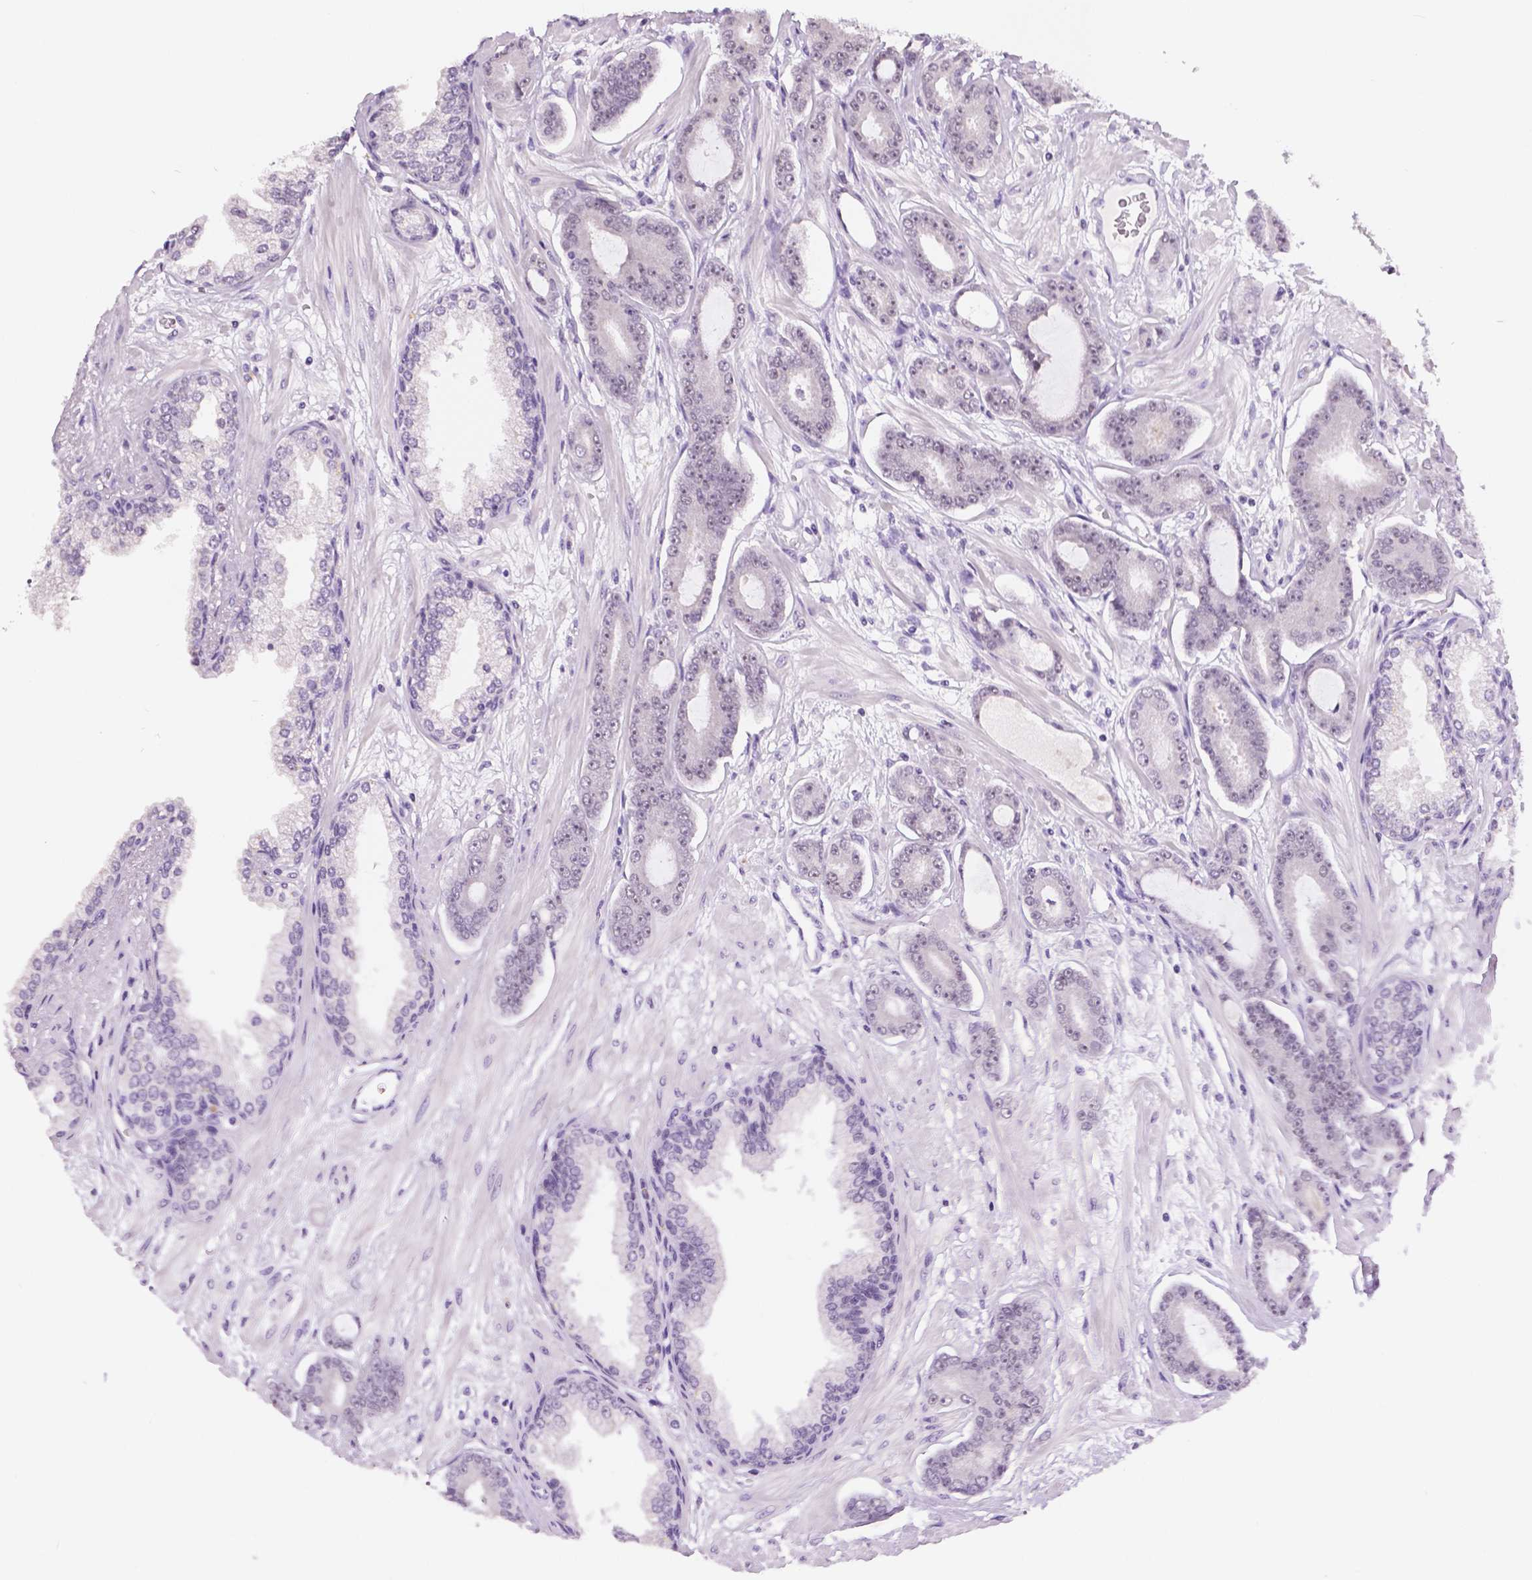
{"staining": {"intensity": "negative", "quantity": "none", "location": "none"}, "tissue": "prostate cancer", "cell_type": "Tumor cells", "image_type": "cancer", "snomed": [{"axis": "morphology", "description": "Adenocarcinoma, Low grade"}, {"axis": "topography", "description": "Prostate"}], "caption": "A histopathology image of prostate adenocarcinoma (low-grade) stained for a protein demonstrates no brown staining in tumor cells.", "gene": "NHP2", "patient": {"sex": "male", "age": 64}}